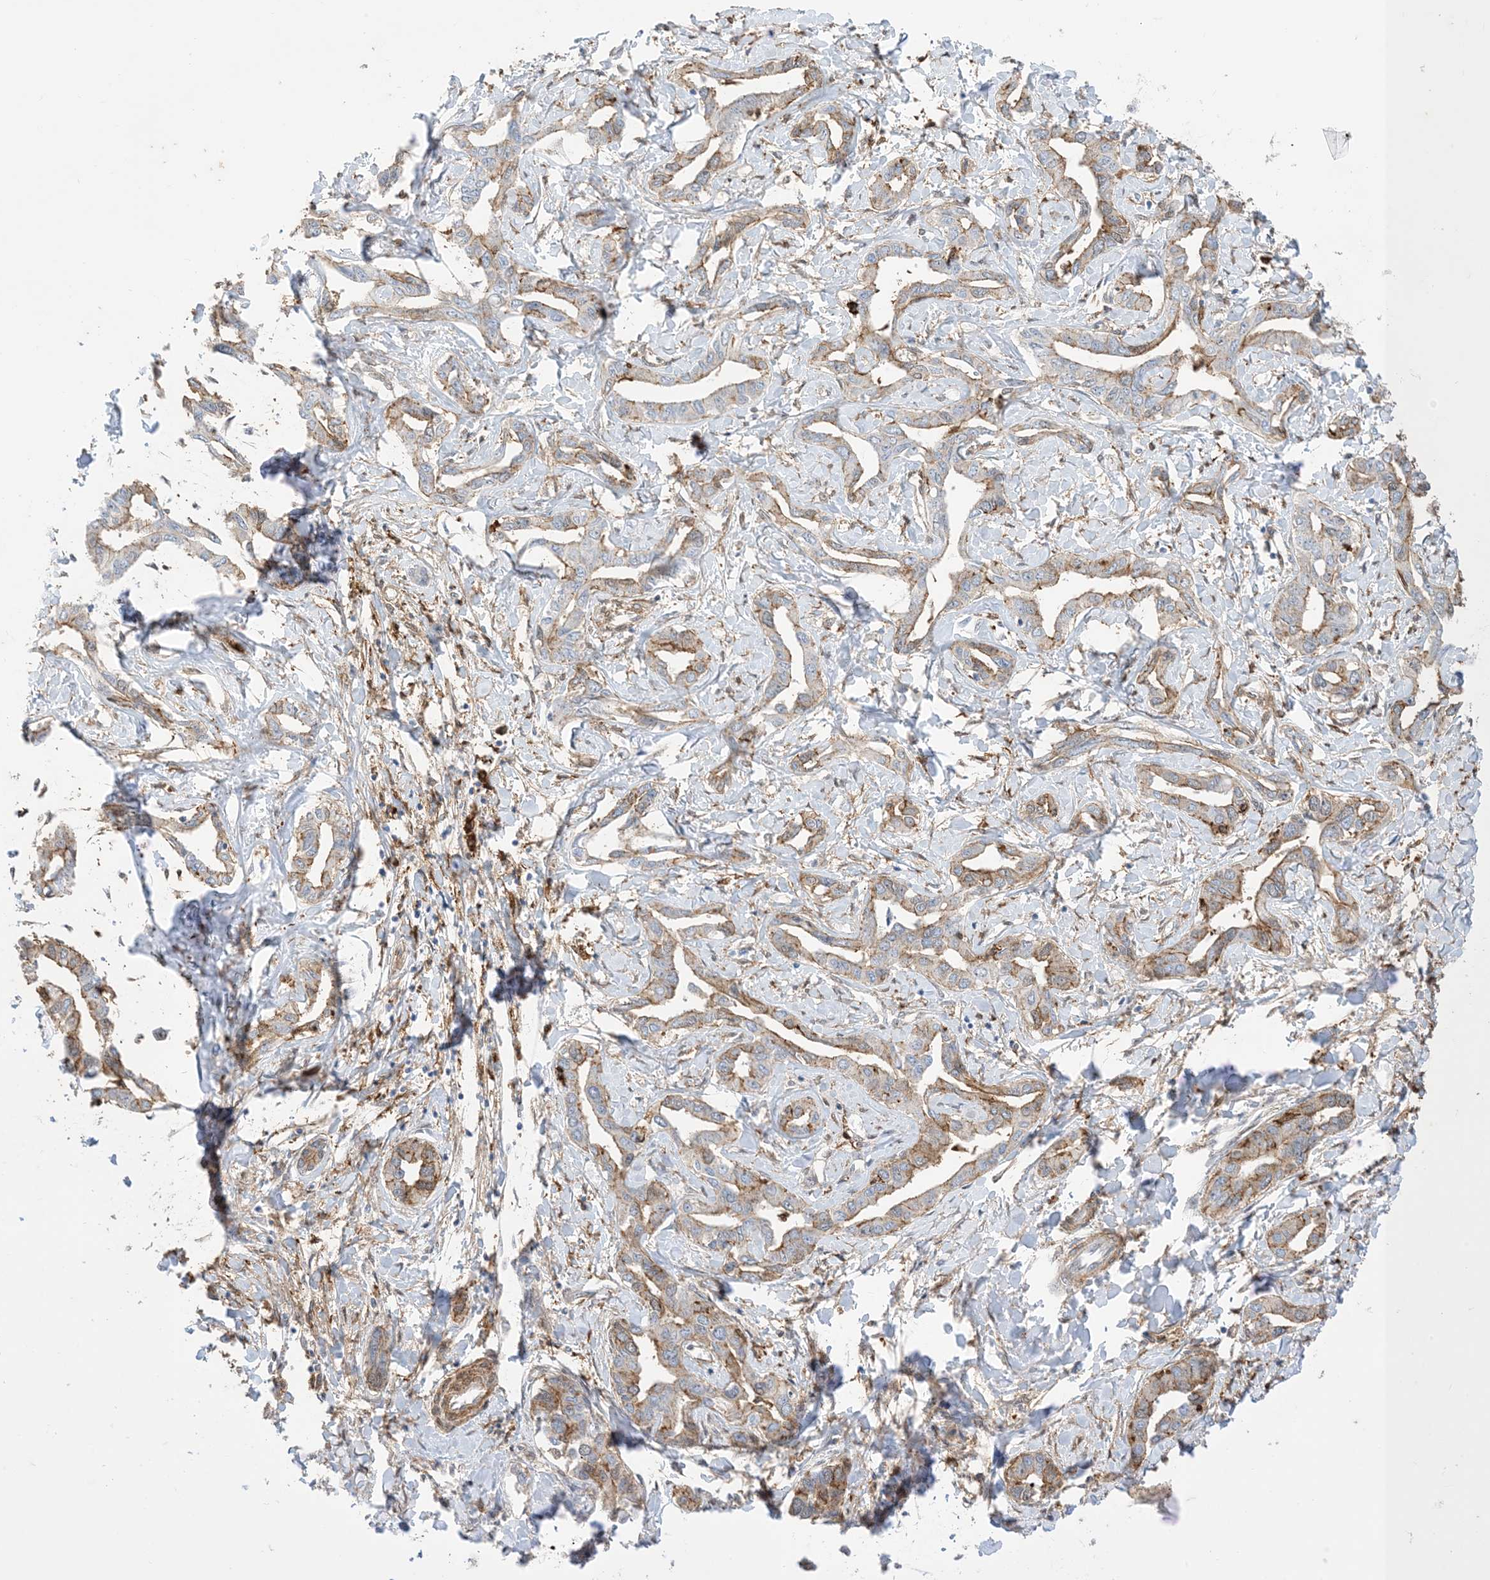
{"staining": {"intensity": "moderate", "quantity": "<25%", "location": "cytoplasmic/membranous"}, "tissue": "liver cancer", "cell_type": "Tumor cells", "image_type": "cancer", "snomed": [{"axis": "morphology", "description": "Cholangiocarcinoma"}, {"axis": "topography", "description": "Liver"}], "caption": "A photomicrograph of cholangiocarcinoma (liver) stained for a protein reveals moderate cytoplasmic/membranous brown staining in tumor cells. The staining is performed using DAB brown chromogen to label protein expression. The nuclei are counter-stained blue using hematoxylin.", "gene": "GSN", "patient": {"sex": "male", "age": 59}}